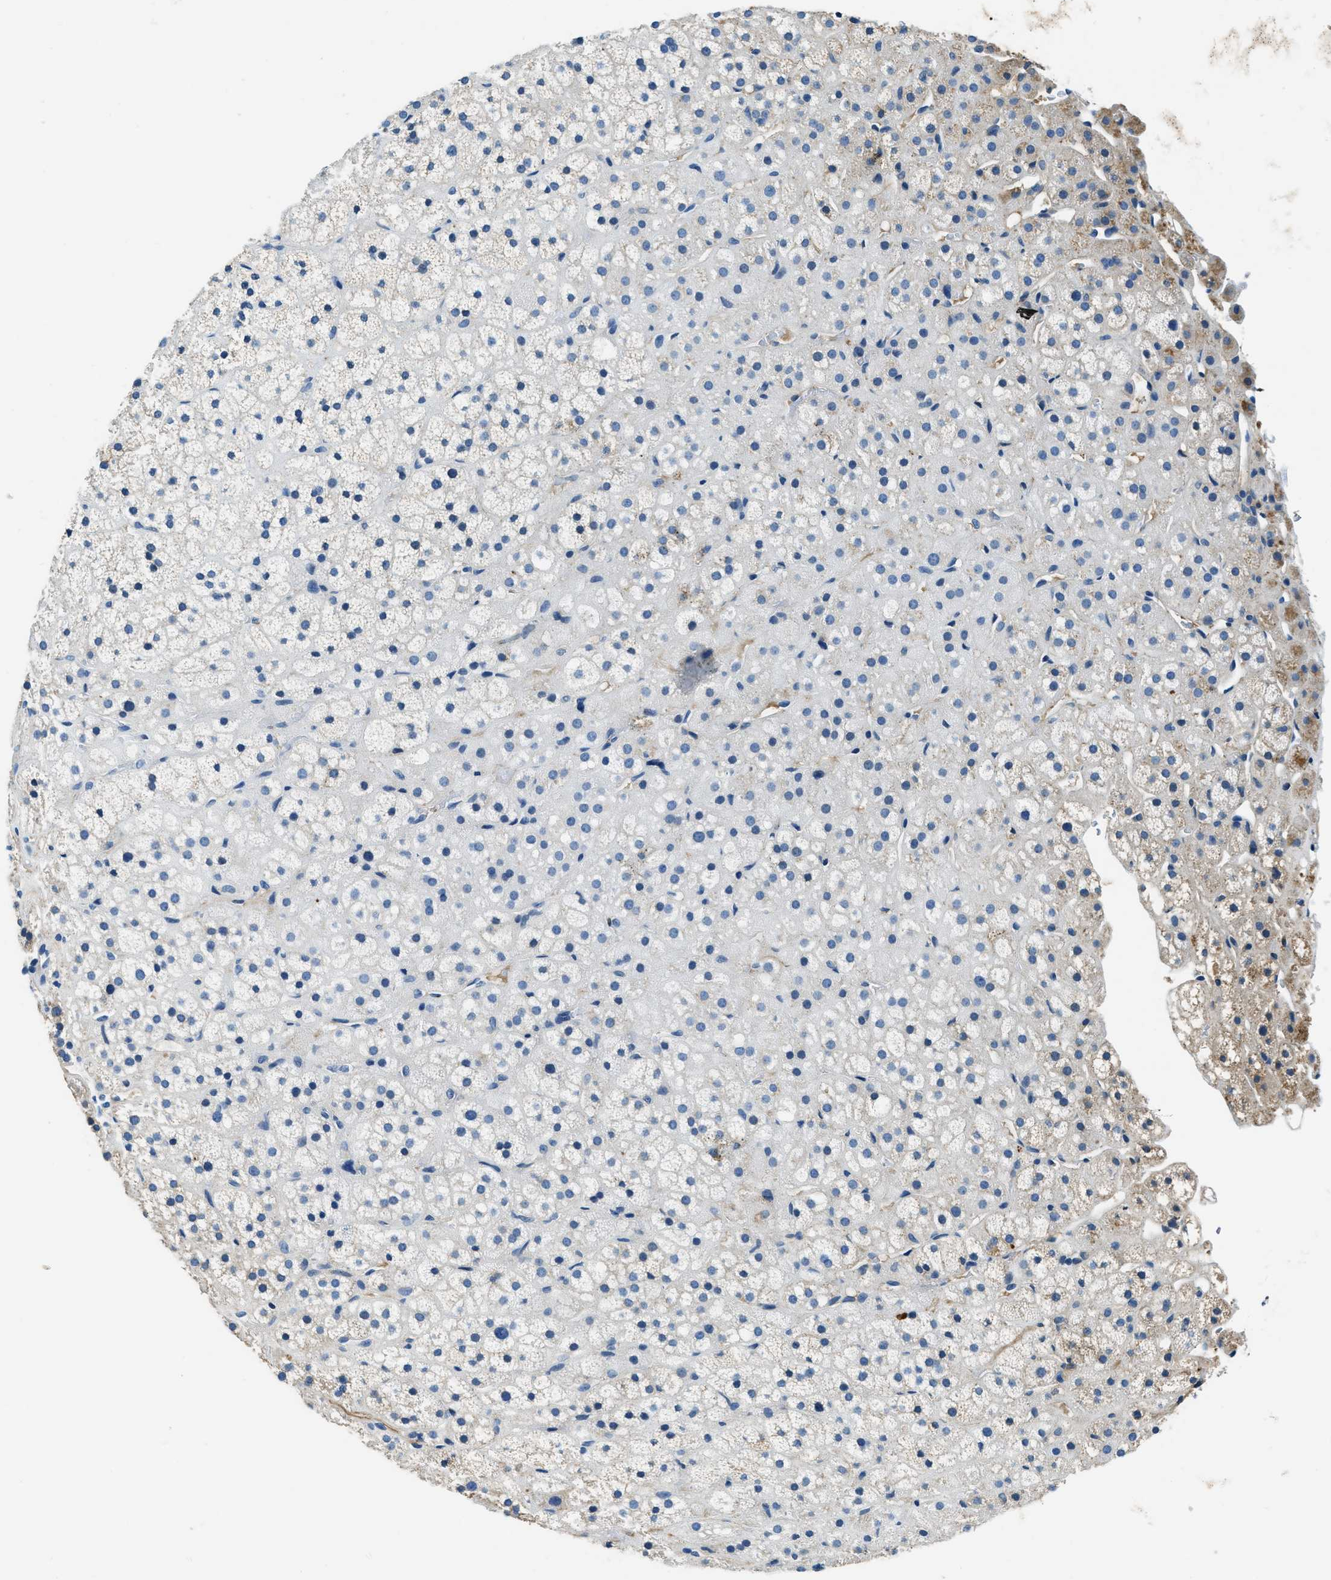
{"staining": {"intensity": "weak", "quantity": "<25%", "location": "cytoplasmic/membranous"}, "tissue": "adrenal gland", "cell_type": "Glandular cells", "image_type": "normal", "snomed": [{"axis": "morphology", "description": "Normal tissue, NOS"}, {"axis": "topography", "description": "Adrenal gland"}], "caption": "A histopathology image of adrenal gland stained for a protein reveals no brown staining in glandular cells. Brightfield microscopy of immunohistochemistry stained with DAB (3,3'-diaminobenzidine) (brown) and hematoxylin (blue), captured at high magnification.", "gene": "TMEM186", "patient": {"sex": "male", "age": 56}}